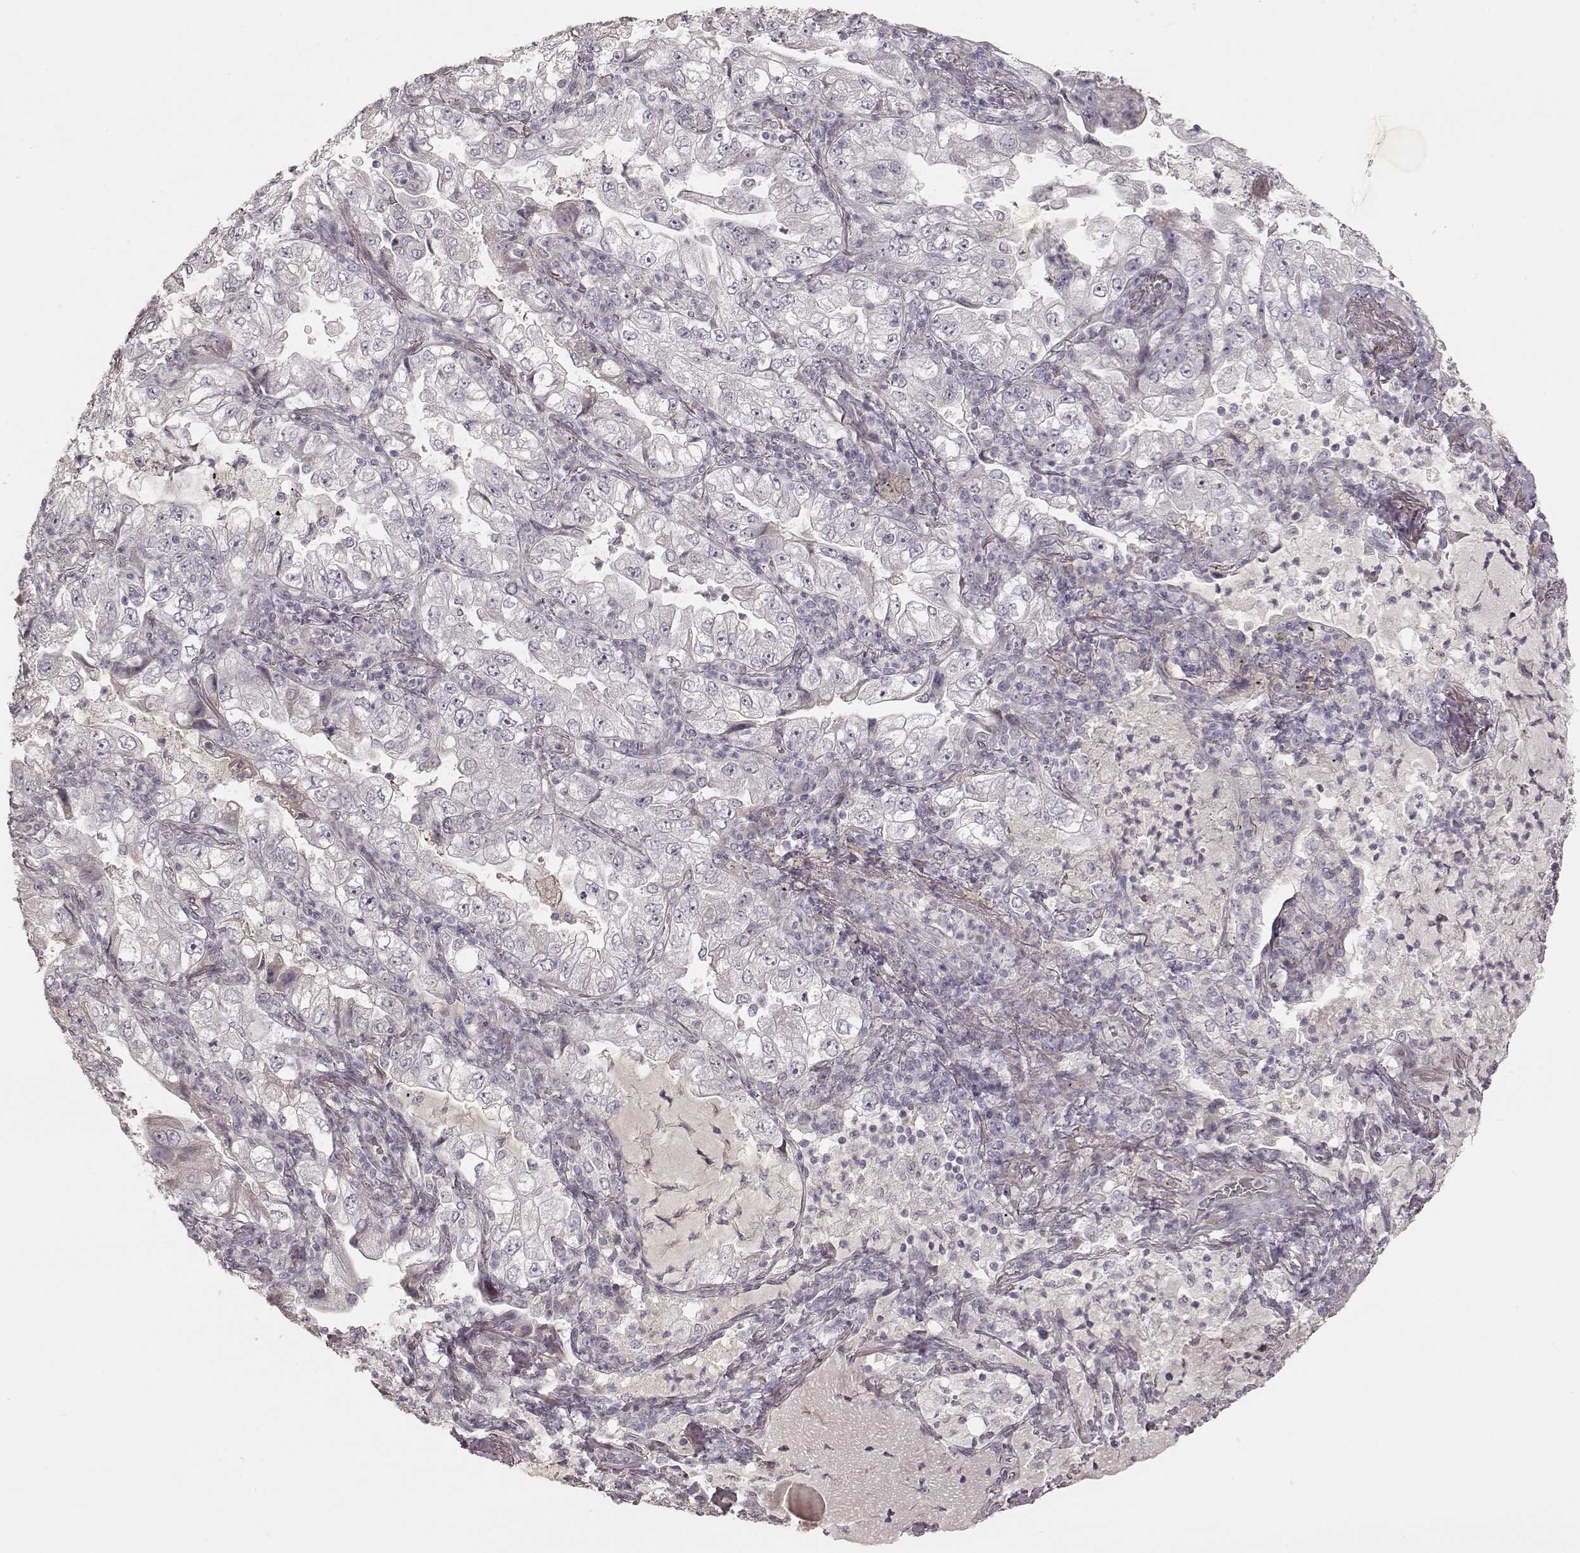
{"staining": {"intensity": "negative", "quantity": "none", "location": "none"}, "tissue": "lung cancer", "cell_type": "Tumor cells", "image_type": "cancer", "snomed": [{"axis": "morphology", "description": "Adenocarcinoma, NOS"}, {"axis": "topography", "description": "Lung"}], "caption": "An IHC micrograph of lung cancer (adenocarcinoma) is shown. There is no staining in tumor cells of lung cancer (adenocarcinoma). (Brightfield microscopy of DAB IHC at high magnification).", "gene": "KCNJ9", "patient": {"sex": "female", "age": 73}}